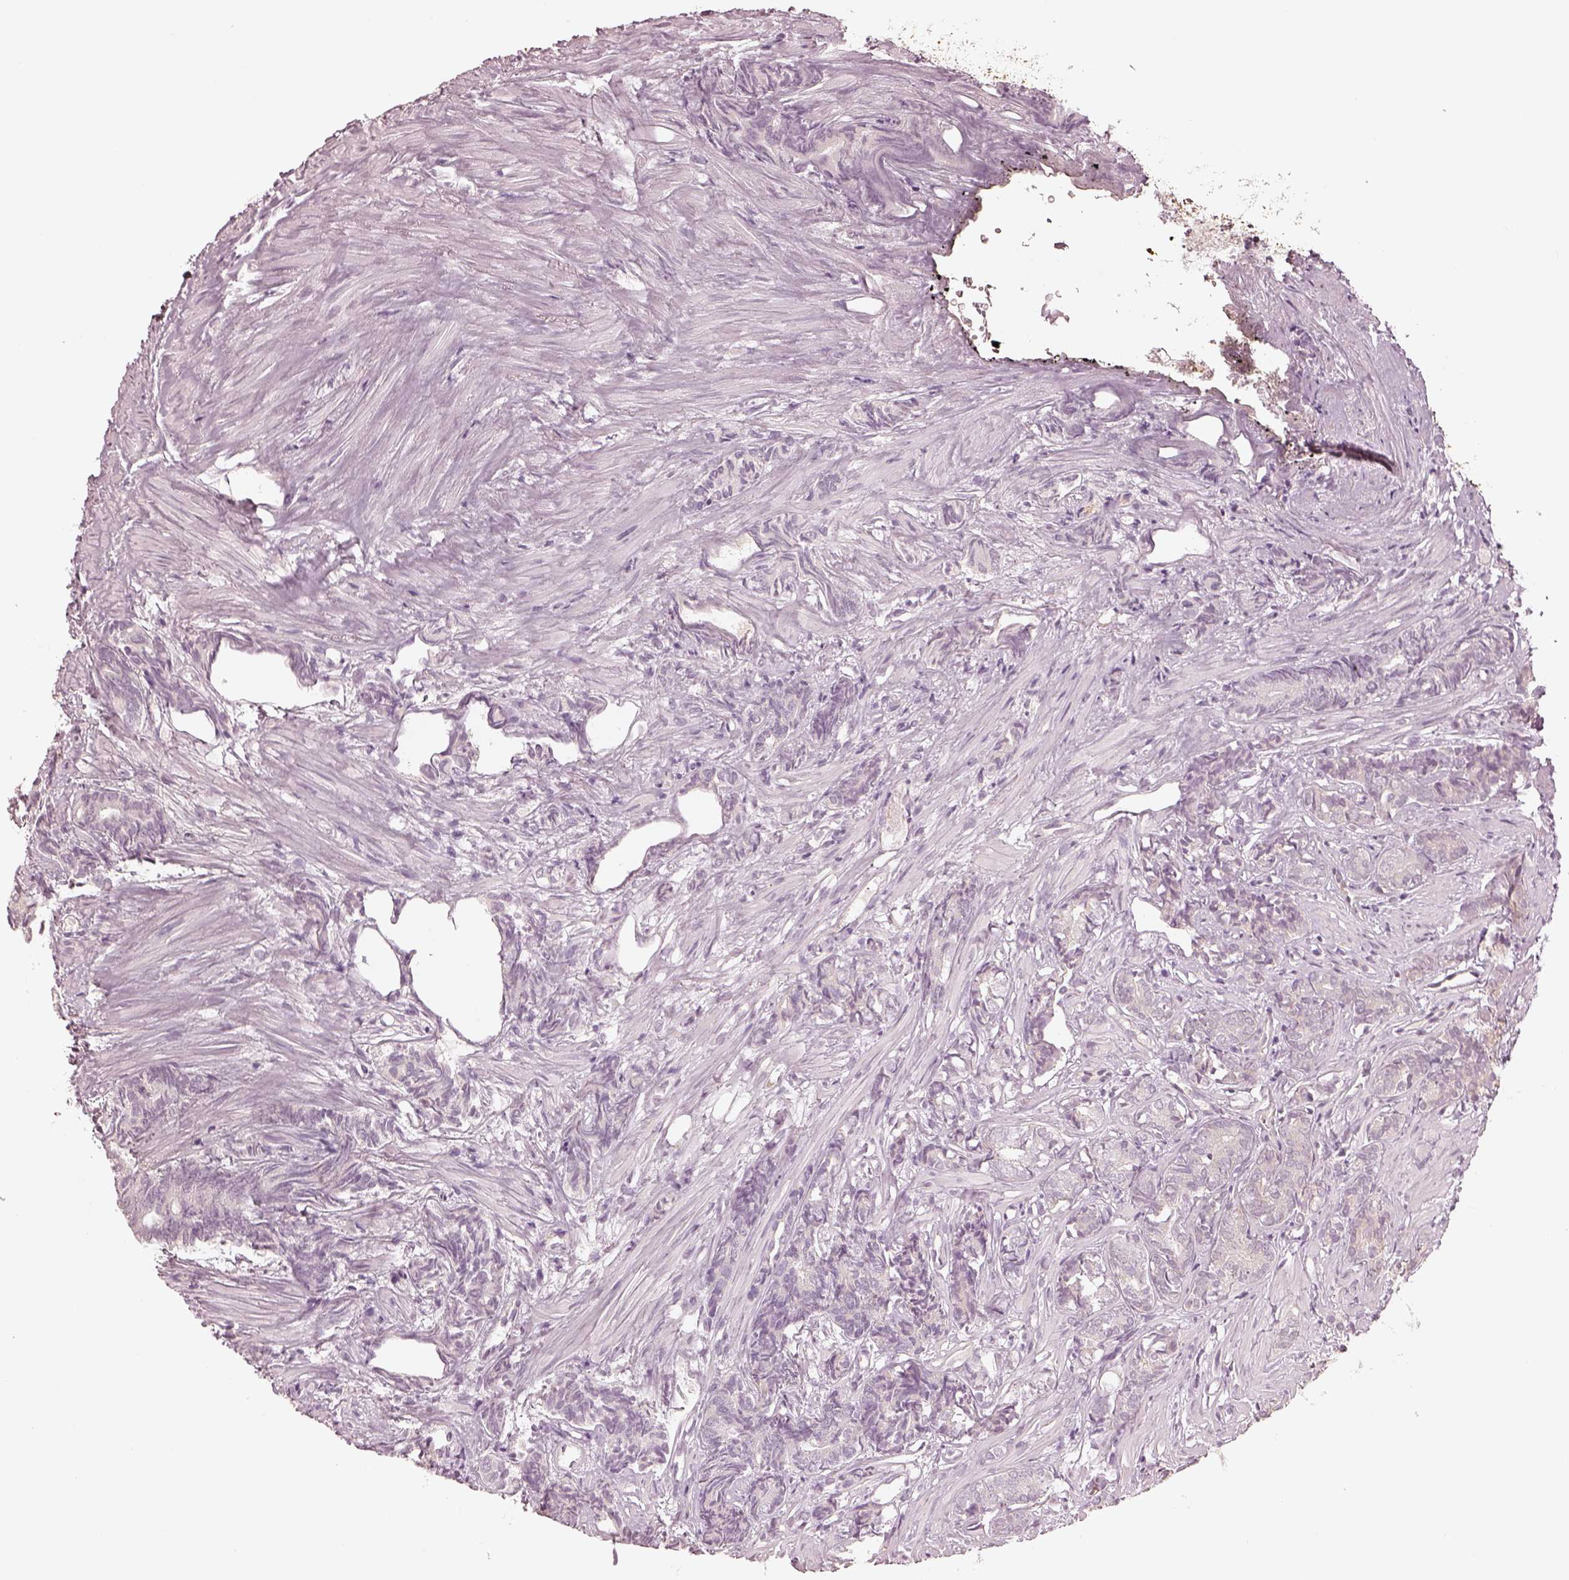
{"staining": {"intensity": "negative", "quantity": "none", "location": "none"}, "tissue": "prostate cancer", "cell_type": "Tumor cells", "image_type": "cancer", "snomed": [{"axis": "morphology", "description": "Adenocarcinoma, High grade"}, {"axis": "topography", "description": "Prostate"}], "caption": "High magnification brightfield microscopy of prostate cancer stained with DAB (brown) and counterstained with hematoxylin (blue): tumor cells show no significant expression.", "gene": "CRB1", "patient": {"sex": "male", "age": 84}}